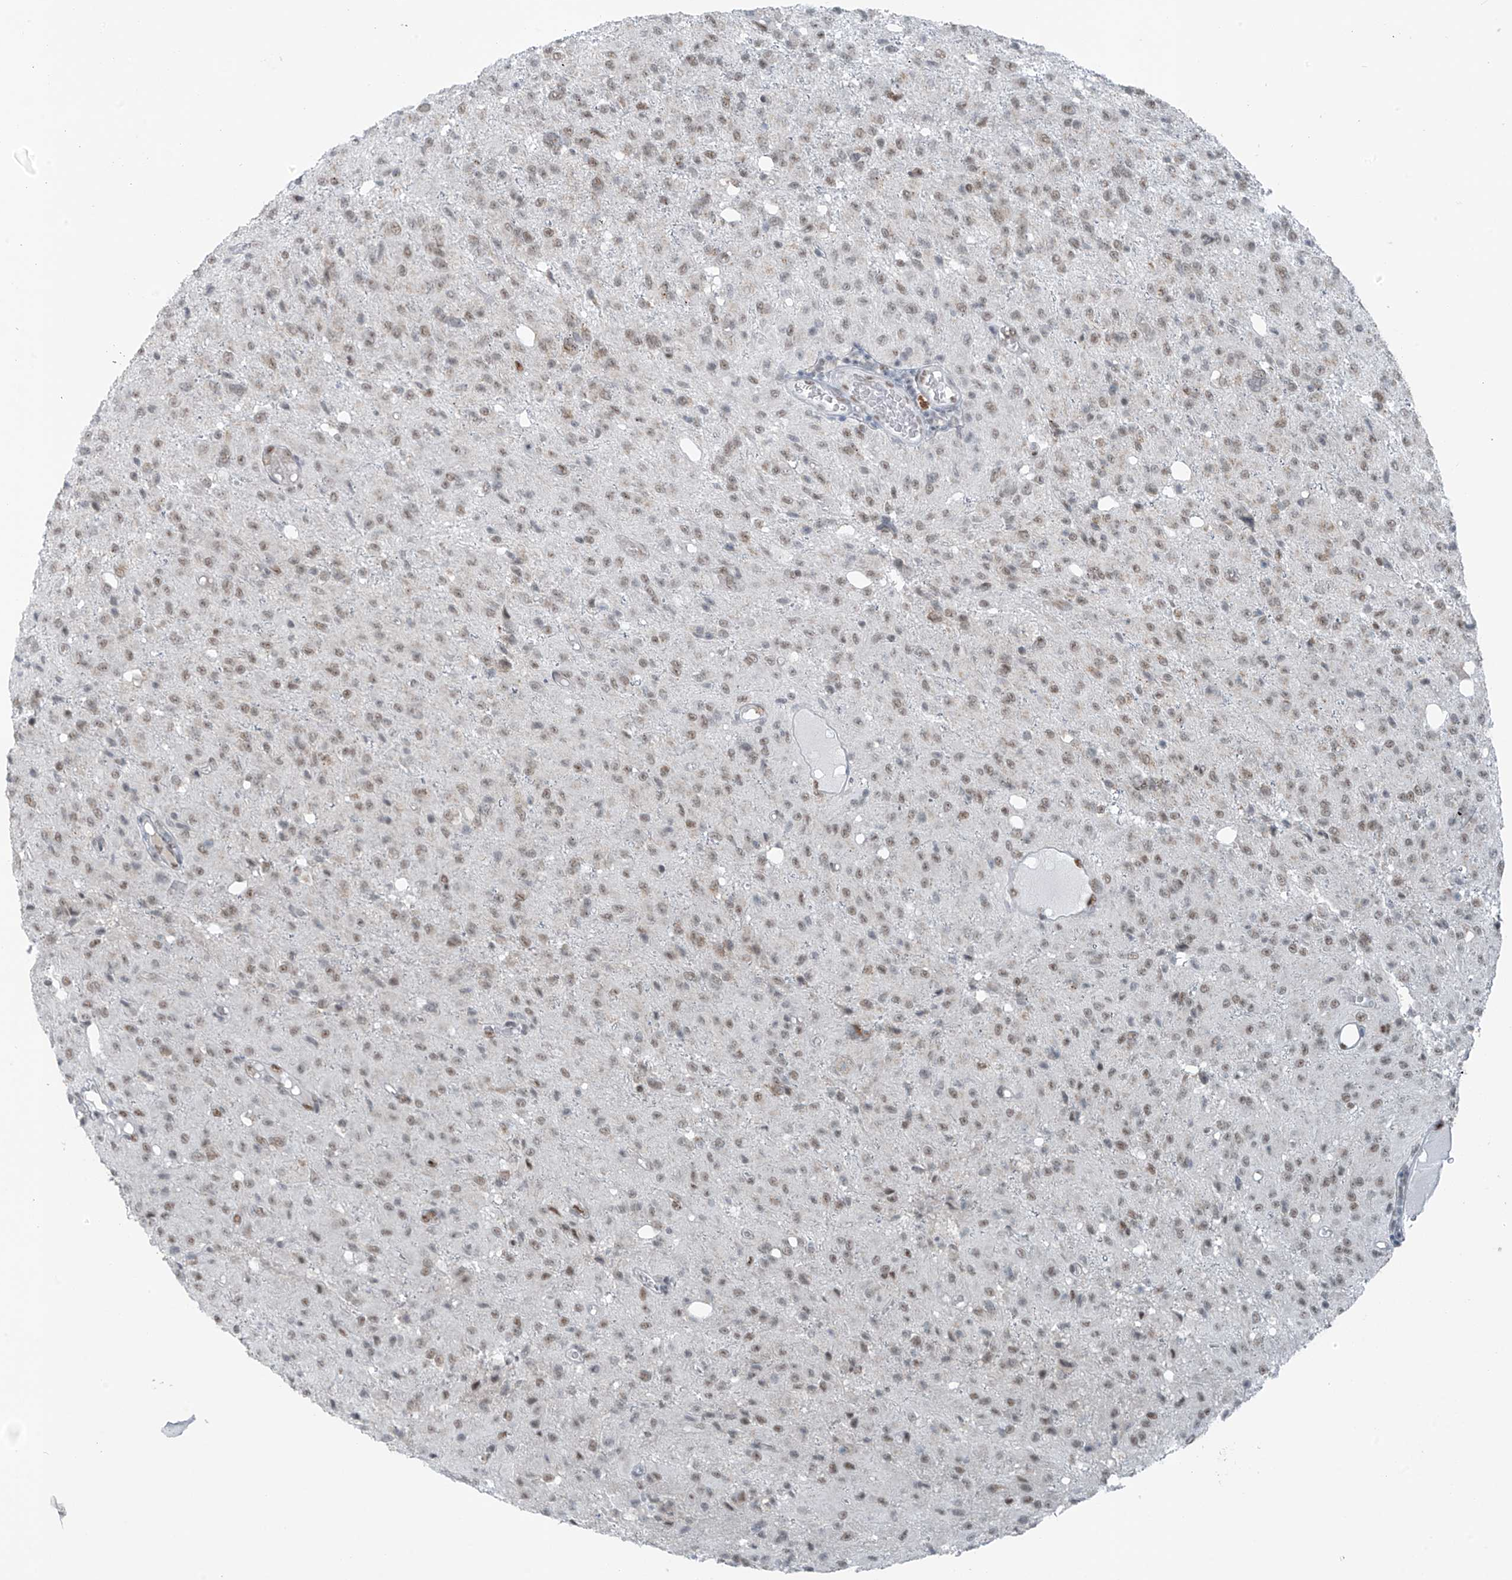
{"staining": {"intensity": "weak", "quantity": ">75%", "location": "nuclear"}, "tissue": "glioma", "cell_type": "Tumor cells", "image_type": "cancer", "snomed": [{"axis": "morphology", "description": "Glioma, malignant, High grade"}, {"axis": "topography", "description": "Brain"}], "caption": "Protein analysis of high-grade glioma (malignant) tissue exhibits weak nuclear positivity in approximately >75% of tumor cells.", "gene": "WRNIP1", "patient": {"sex": "female", "age": 59}}